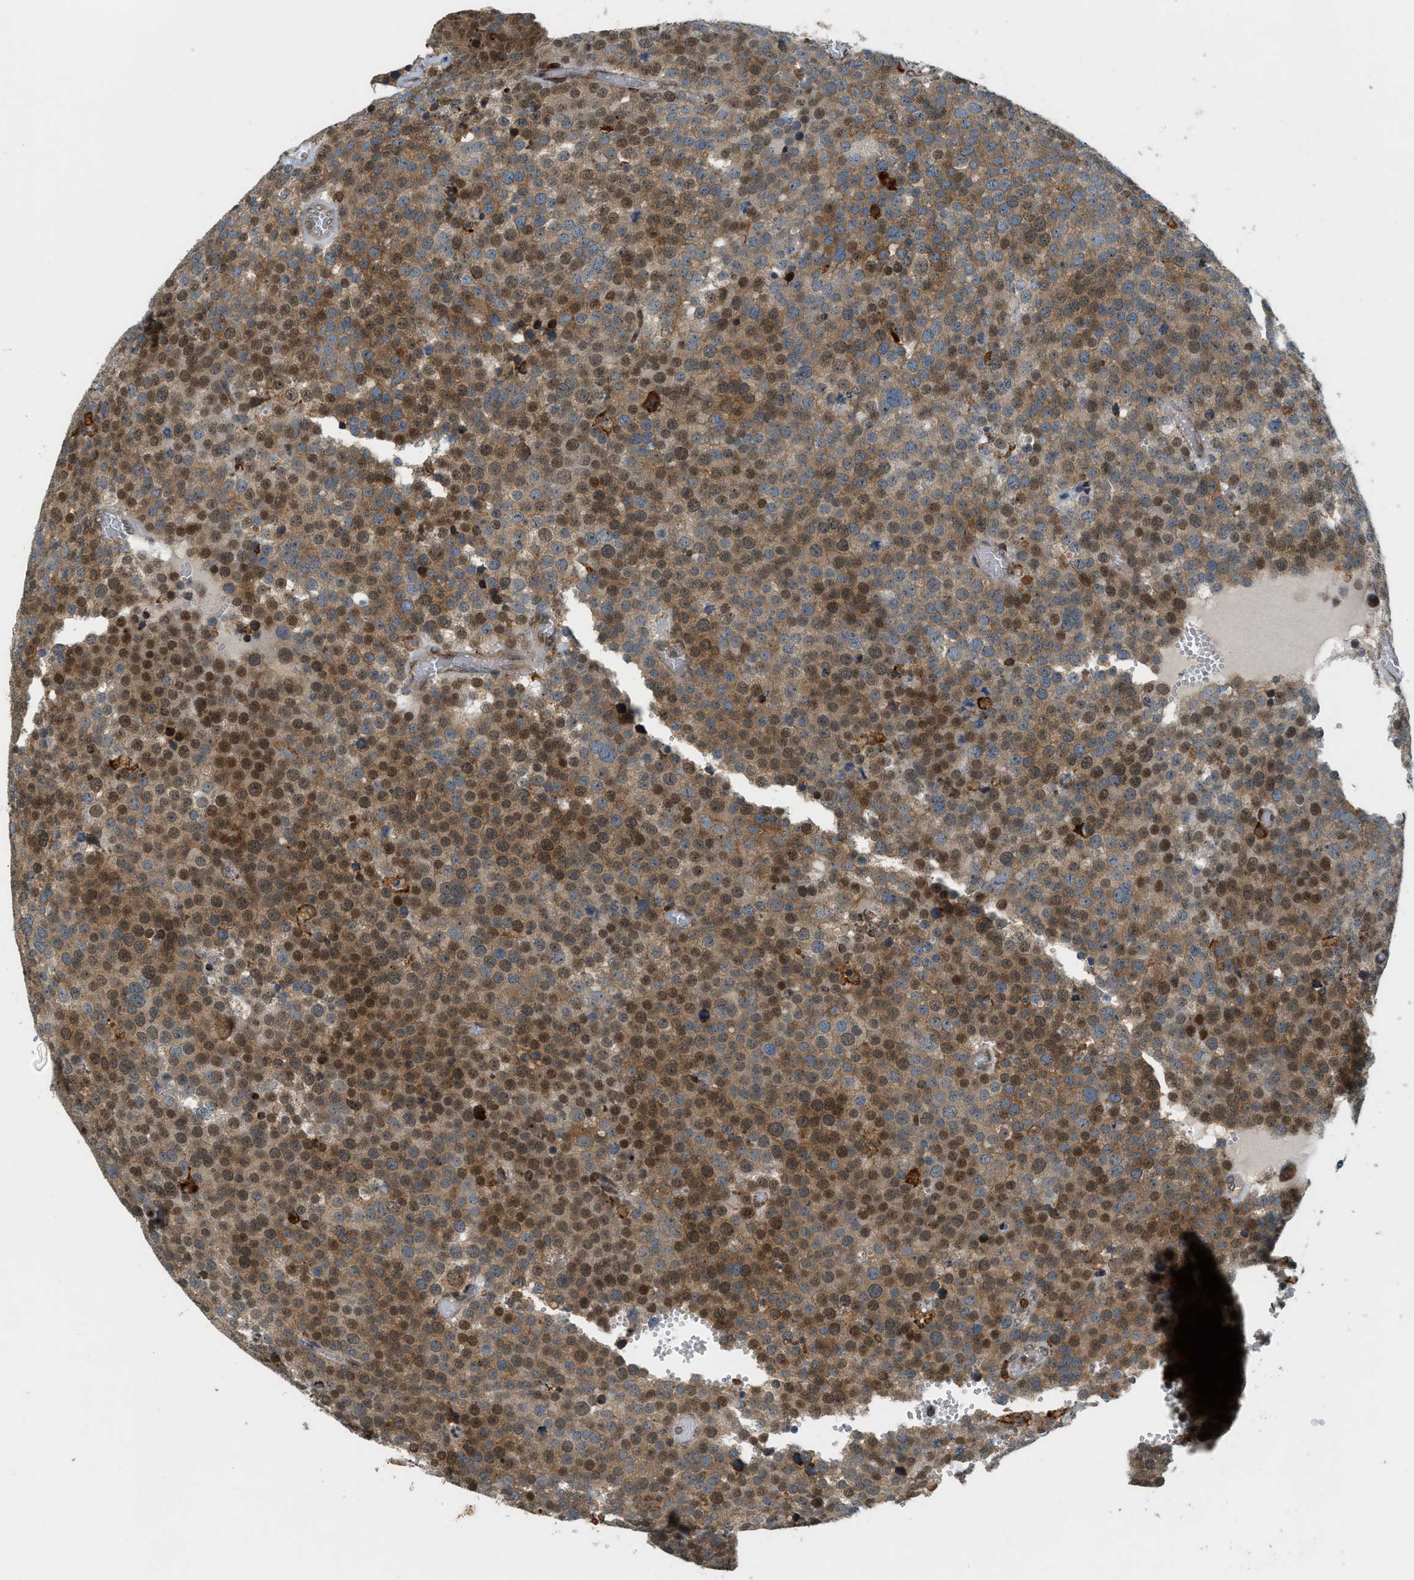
{"staining": {"intensity": "strong", "quantity": ">75%", "location": "cytoplasmic/membranous,nuclear"}, "tissue": "testis cancer", "cell_type": "Tumor cells", "image_type": "cancer", "snomed": [{"axis": "morphology", "description": "Normal tissue, NOS"}, {"axis": "morphology", "description": "Seminoma, NOS"}, {"axis": "topography", "description": "Testis"}], "caption": "There is high levels of strong cytoplasmic/membranous and nuclear expression in tumor cells of testis cancer (seminoma), as demonstrated by immunohistochemical staining (brown color).", "gene": "SEMA4D", "patient": {"sex": "male", "age": 71}}